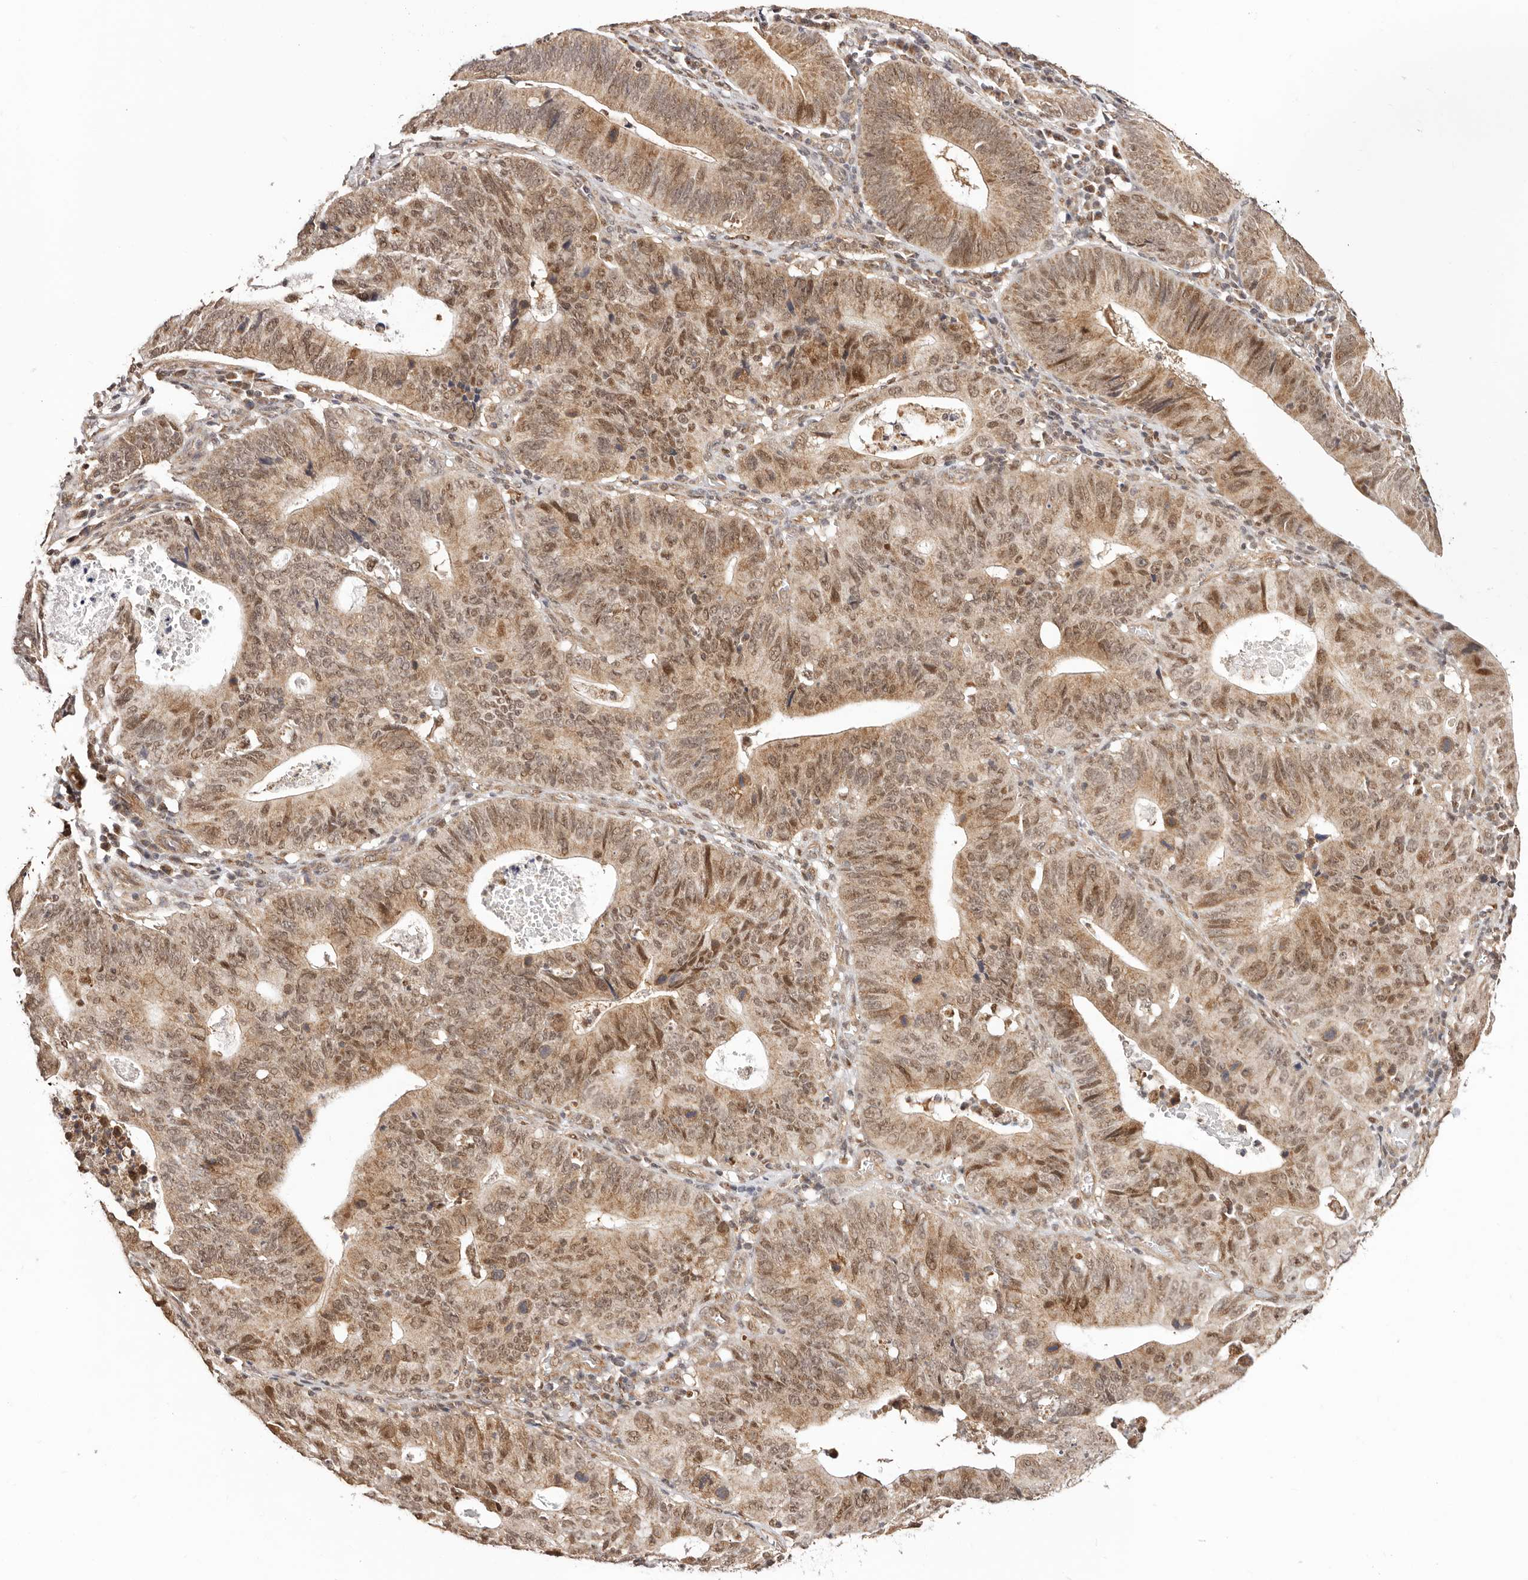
{"staining": {"intensity": "moderate", "quantity": ">75%", "location": "cytoplasmic/membranous,nuclear"}, "tissue": "stomach cancer", "cell_type": "Tumor cells", "image_type": "cancer", "snomed": [{"axis": "morphology", "description": "Adenocarcinoma, NOS"}, {"axis": "topography", "description": "Stomach"}], "caption": "A brown stain shows moderate cytoplasmic/membranous and nuclear expression of a protein in stomach cancer tumor cells. (IHC, brightfield microscopy, high magnification).", "gene": "CTNNBL1", "patient": {"sex": "male", "age": 59}}